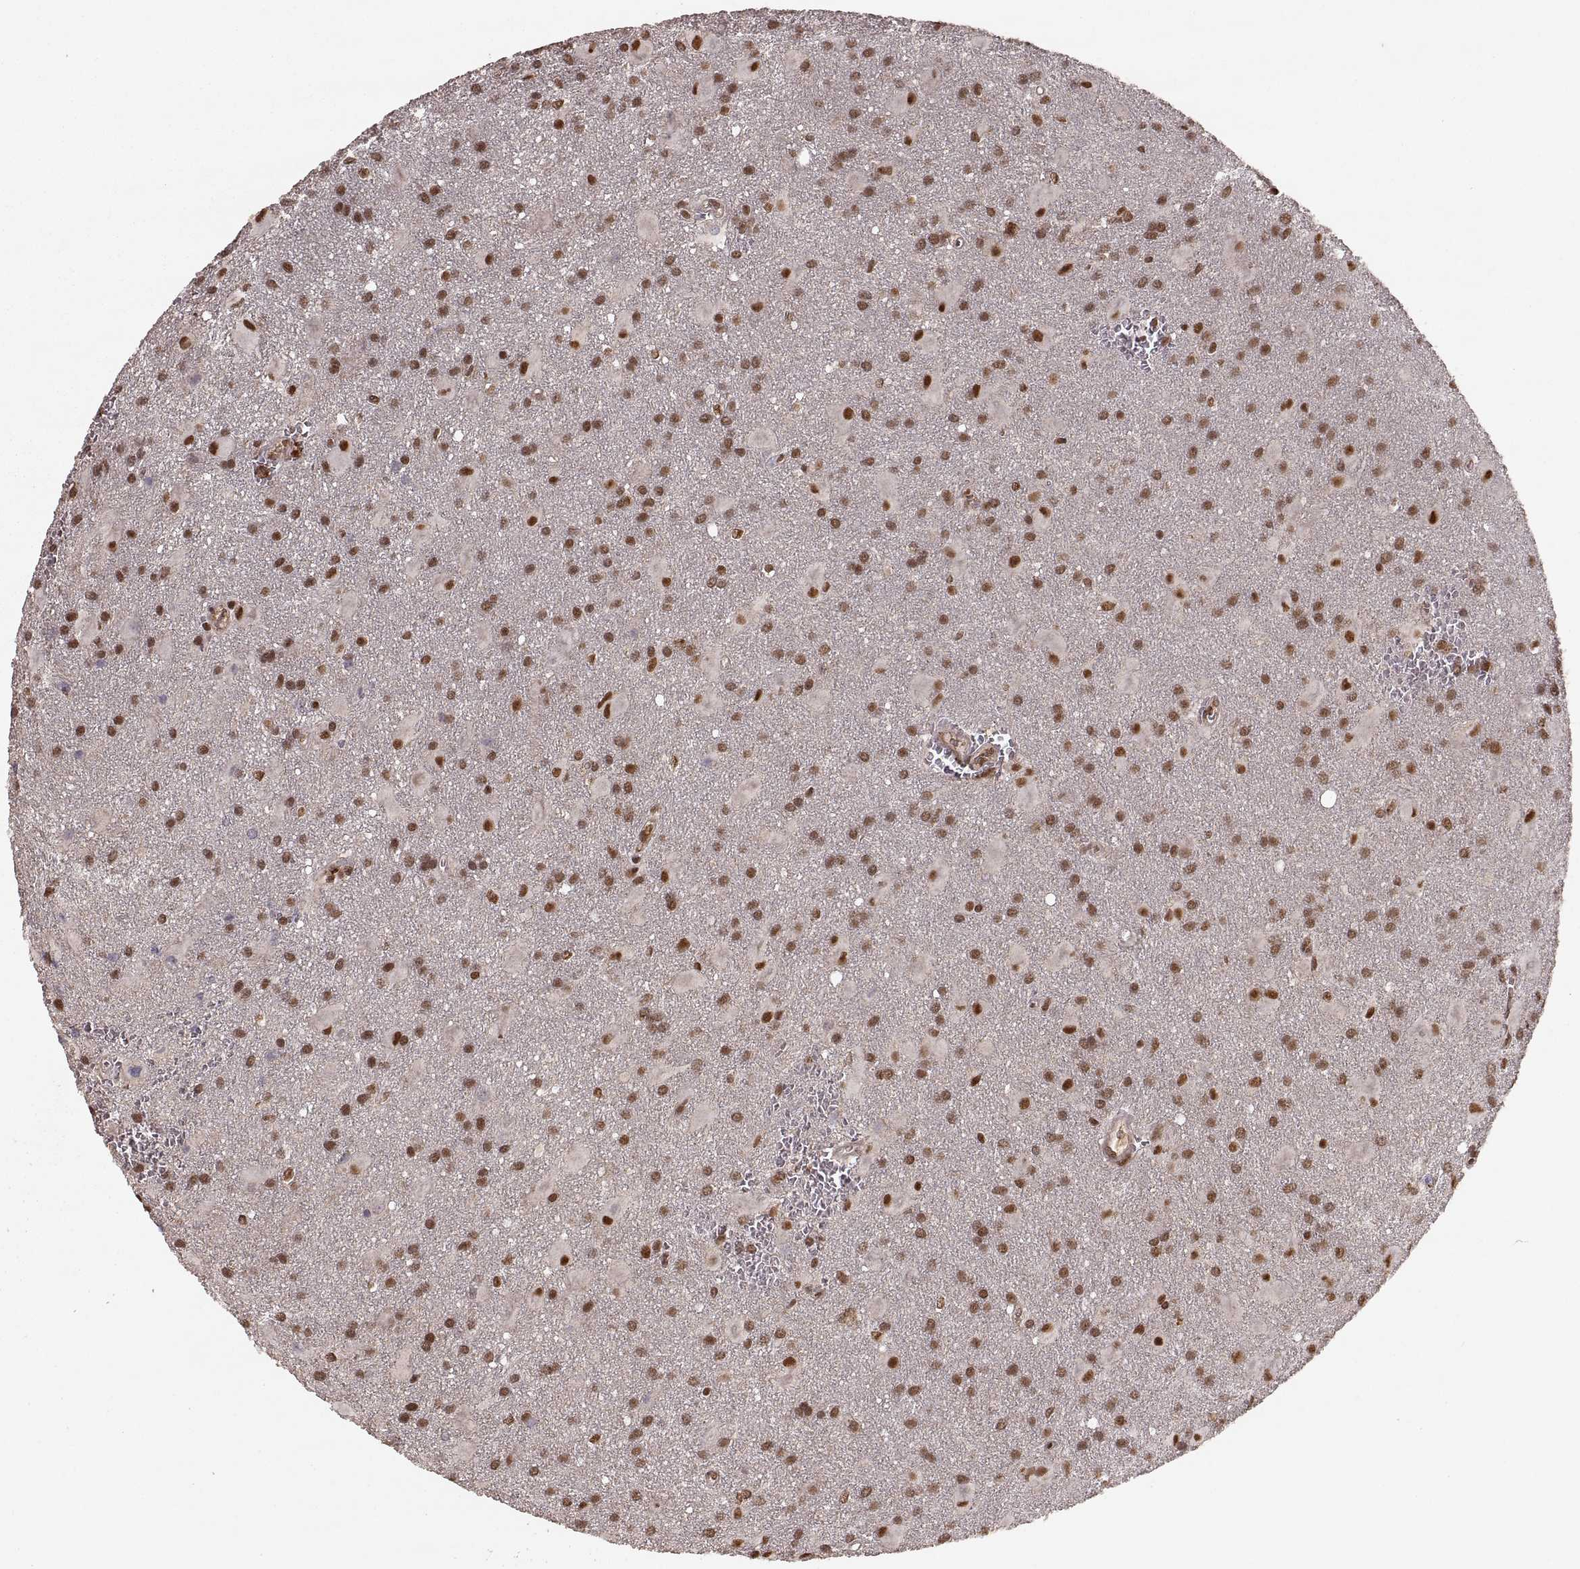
{"staining": {"intensity": "moderate", "quantity": ">75%", "location": "nuclear"}, "tissue": "glioma", "cell_type": "Tumor cells", "image_type": "cancer", "snomed": [{"axis": "morphology", "description": "Glioma, malignant, Low grade"}, {"axis": "topography", "description": "Brain"}], "caption": "Tumor cells show moderate nuclear positivity in approximately >75% of cells in glioma.", "gene": "RFT1", "patient": {"sex": "male", "age": 58}}